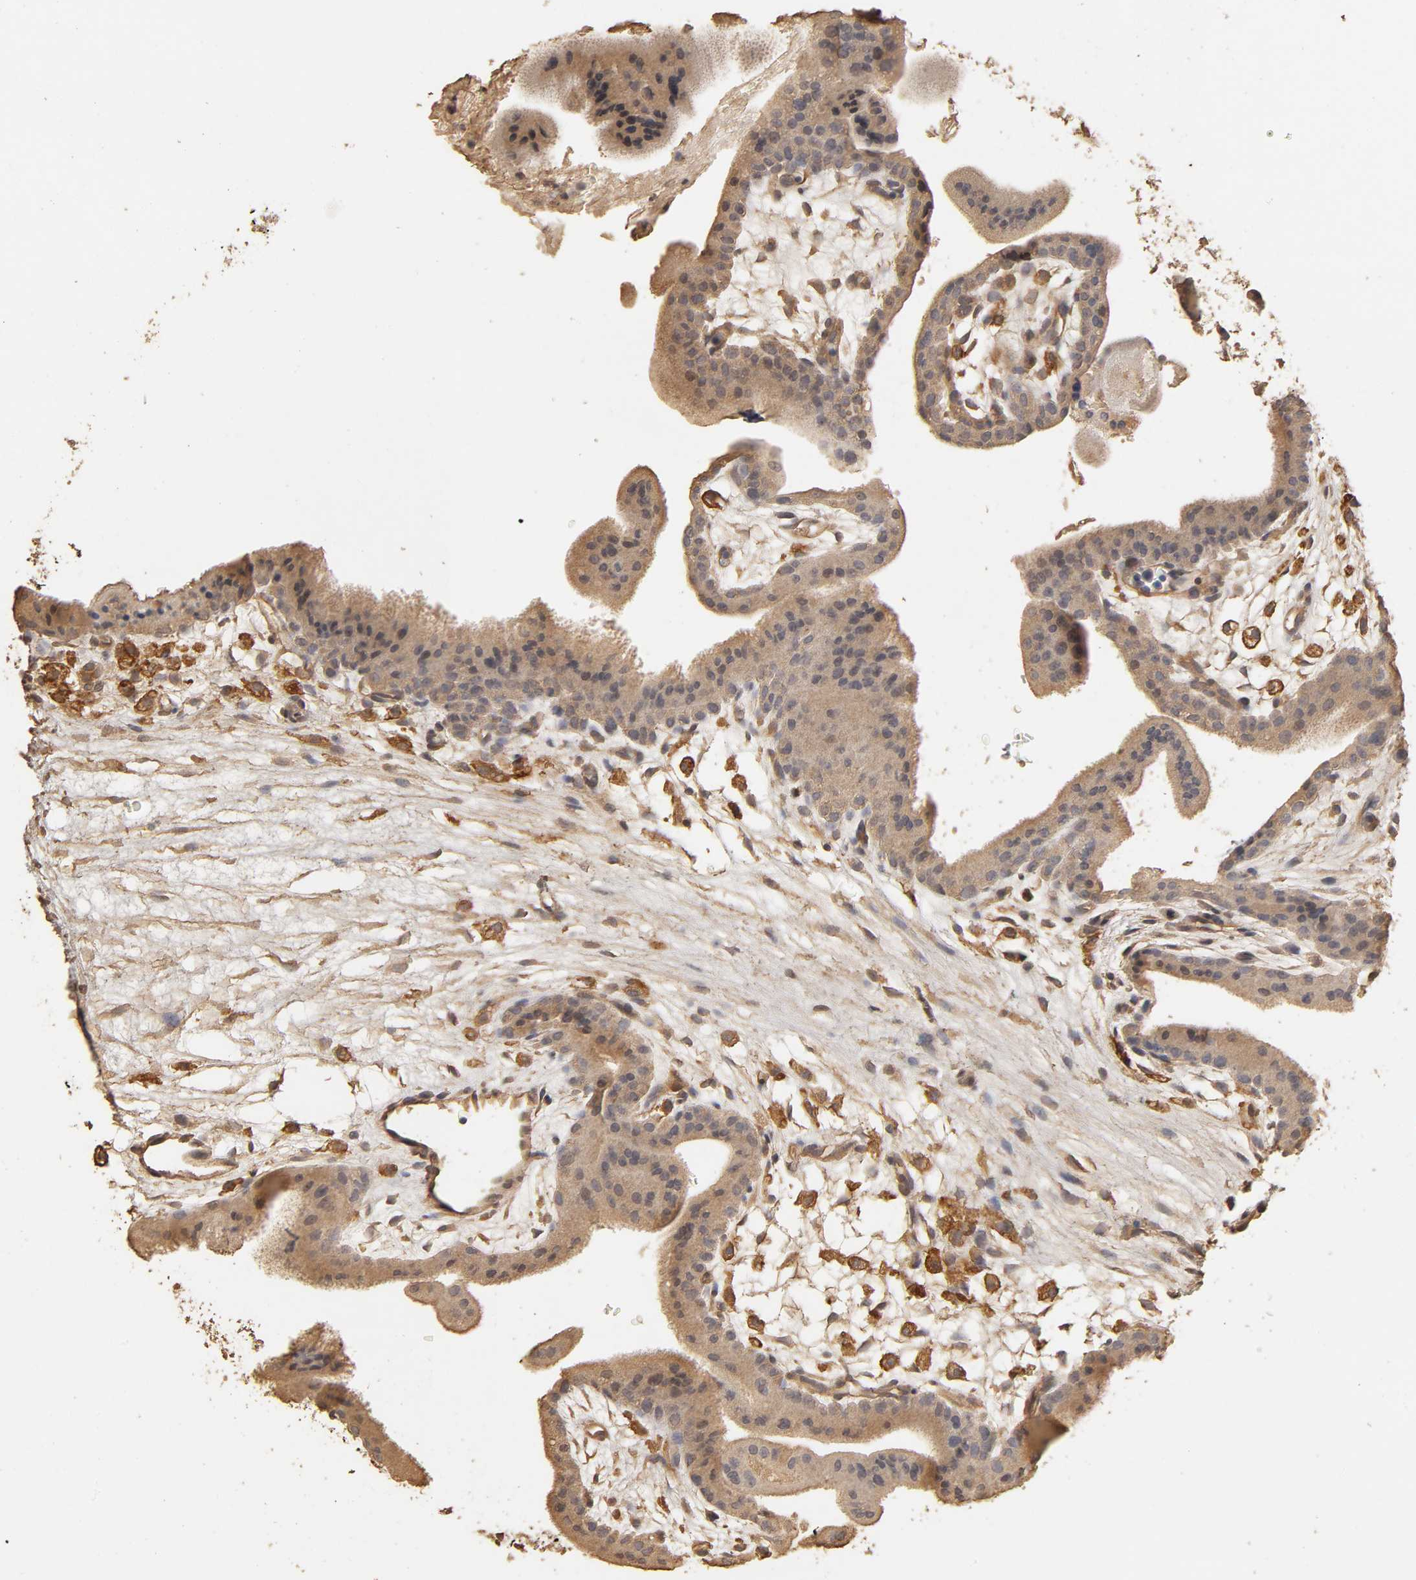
{"staining": {"intensity": "moderate", "quantity": ">75%", "location": "cytoplasmic/membranous"}, "tissue": "placenta", "cell_type": "Trophoblastic cells", "image_type": "normal", "snomed": [{"axis": "morphology", "description": "Normal tissue, NOS"}, {"axis": "topography", "description": "Placenta"}], "caption": "DAB immunohistochemical staining of normal human placenta demonstrates moderate cytoplasmic/membranous protein staining in approximately >75% of trophoblastic cells.", "gene": "VSIG4", "patient": {"sex": "female", "age": 35}}